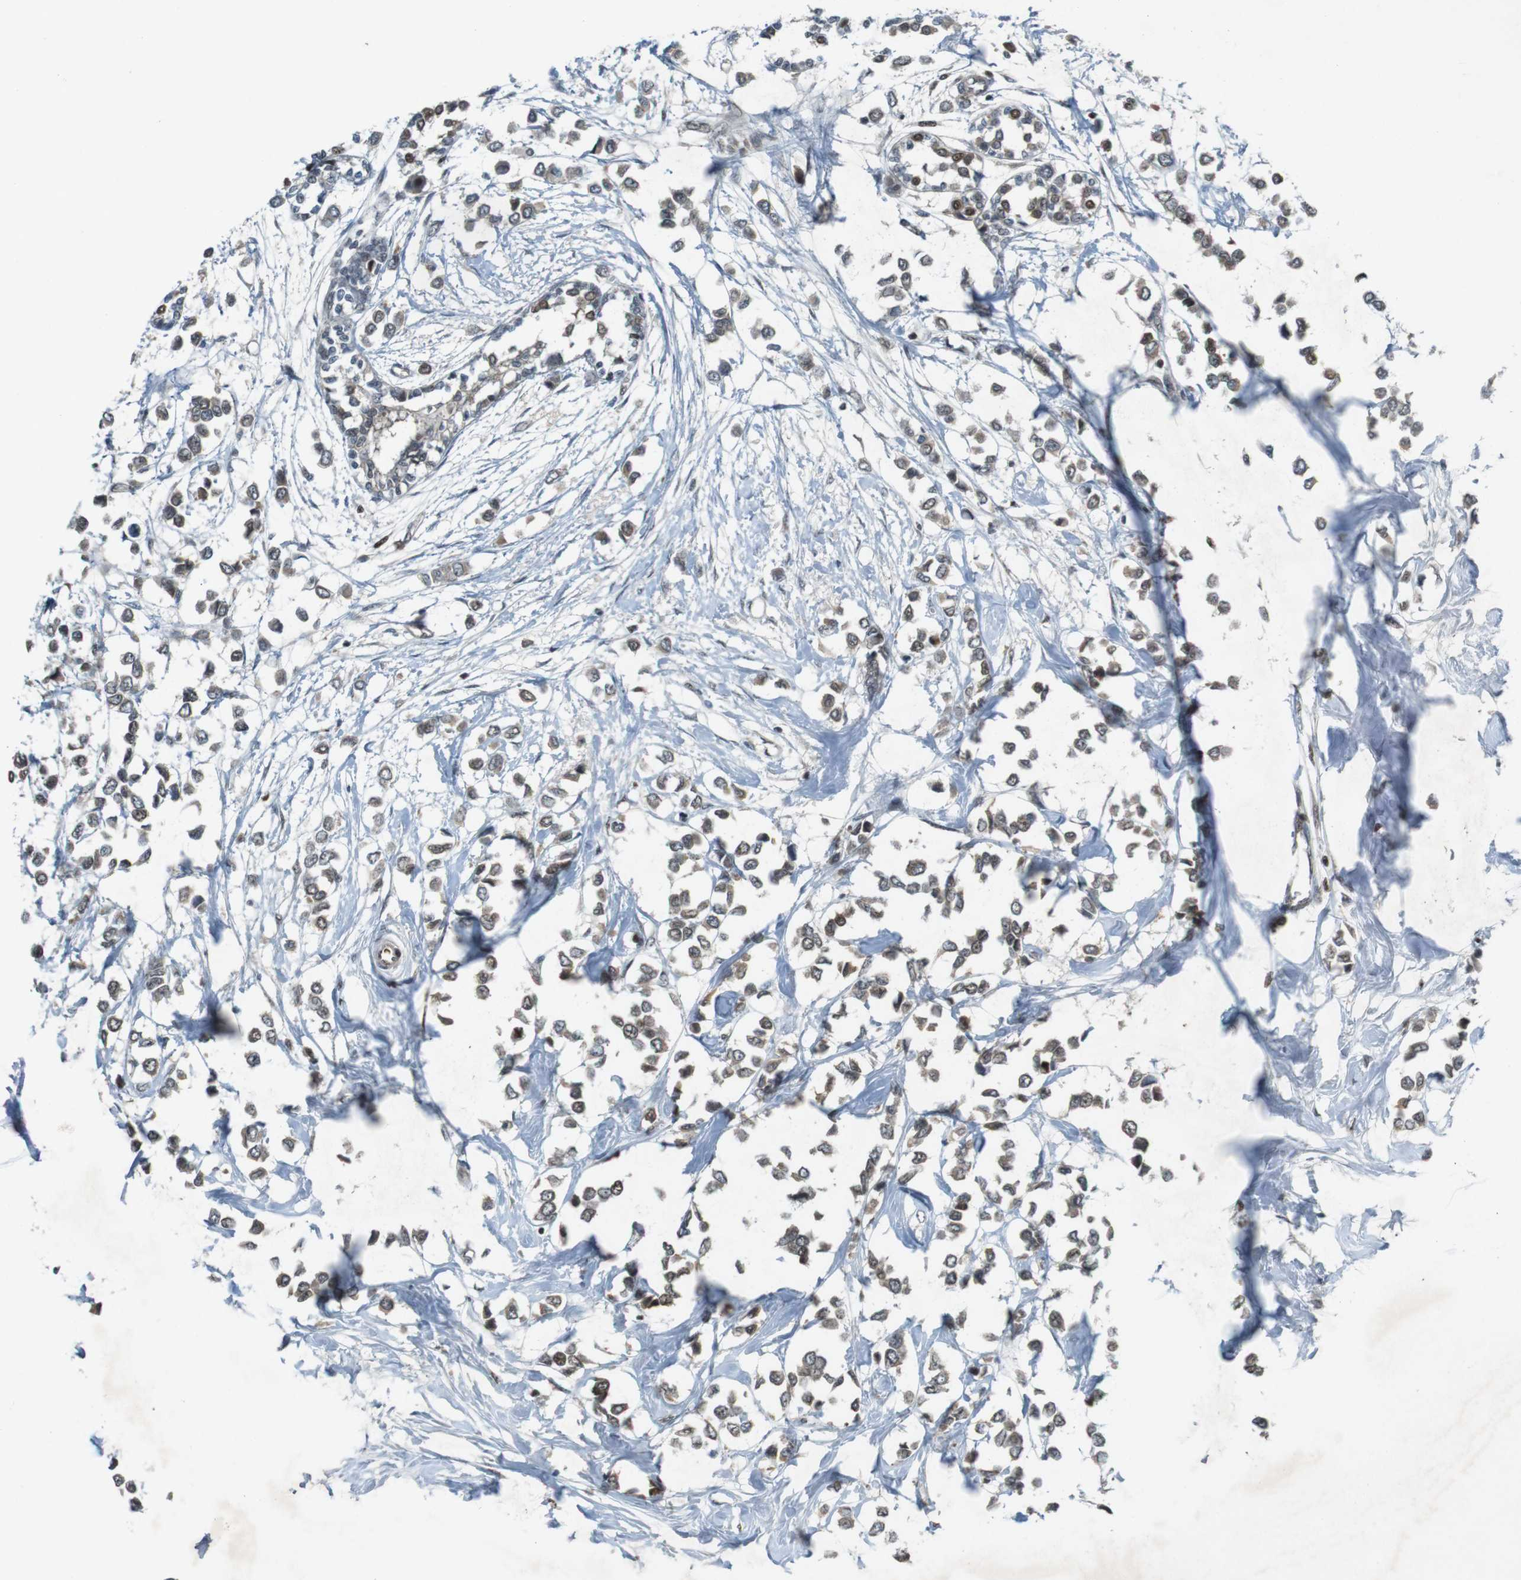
{"staining": {"intensity": "weak", "quantity": ">75%", "location": "cytoplasmic/membranous,nuclear"}, "tissue": "breast cancer", "cell_type": "Tumor cells", "image_type": "cancer", "snomed": [{"axis": "morphology", "description": "Lobular carcinoma"}, {"axis": "topography", "description": "Breast"}], "caption": "Immunohistochemistry (IHC) photomicrograph of human breast lobular carcinoma stained for a protein (brown), which displays low levels of weak cytoplasmic/membranous and nuclear positivity in about >75% of tumor cells.", "gene": "MAPKAPK5", "patient": {"sex": "female", "age": 51}}